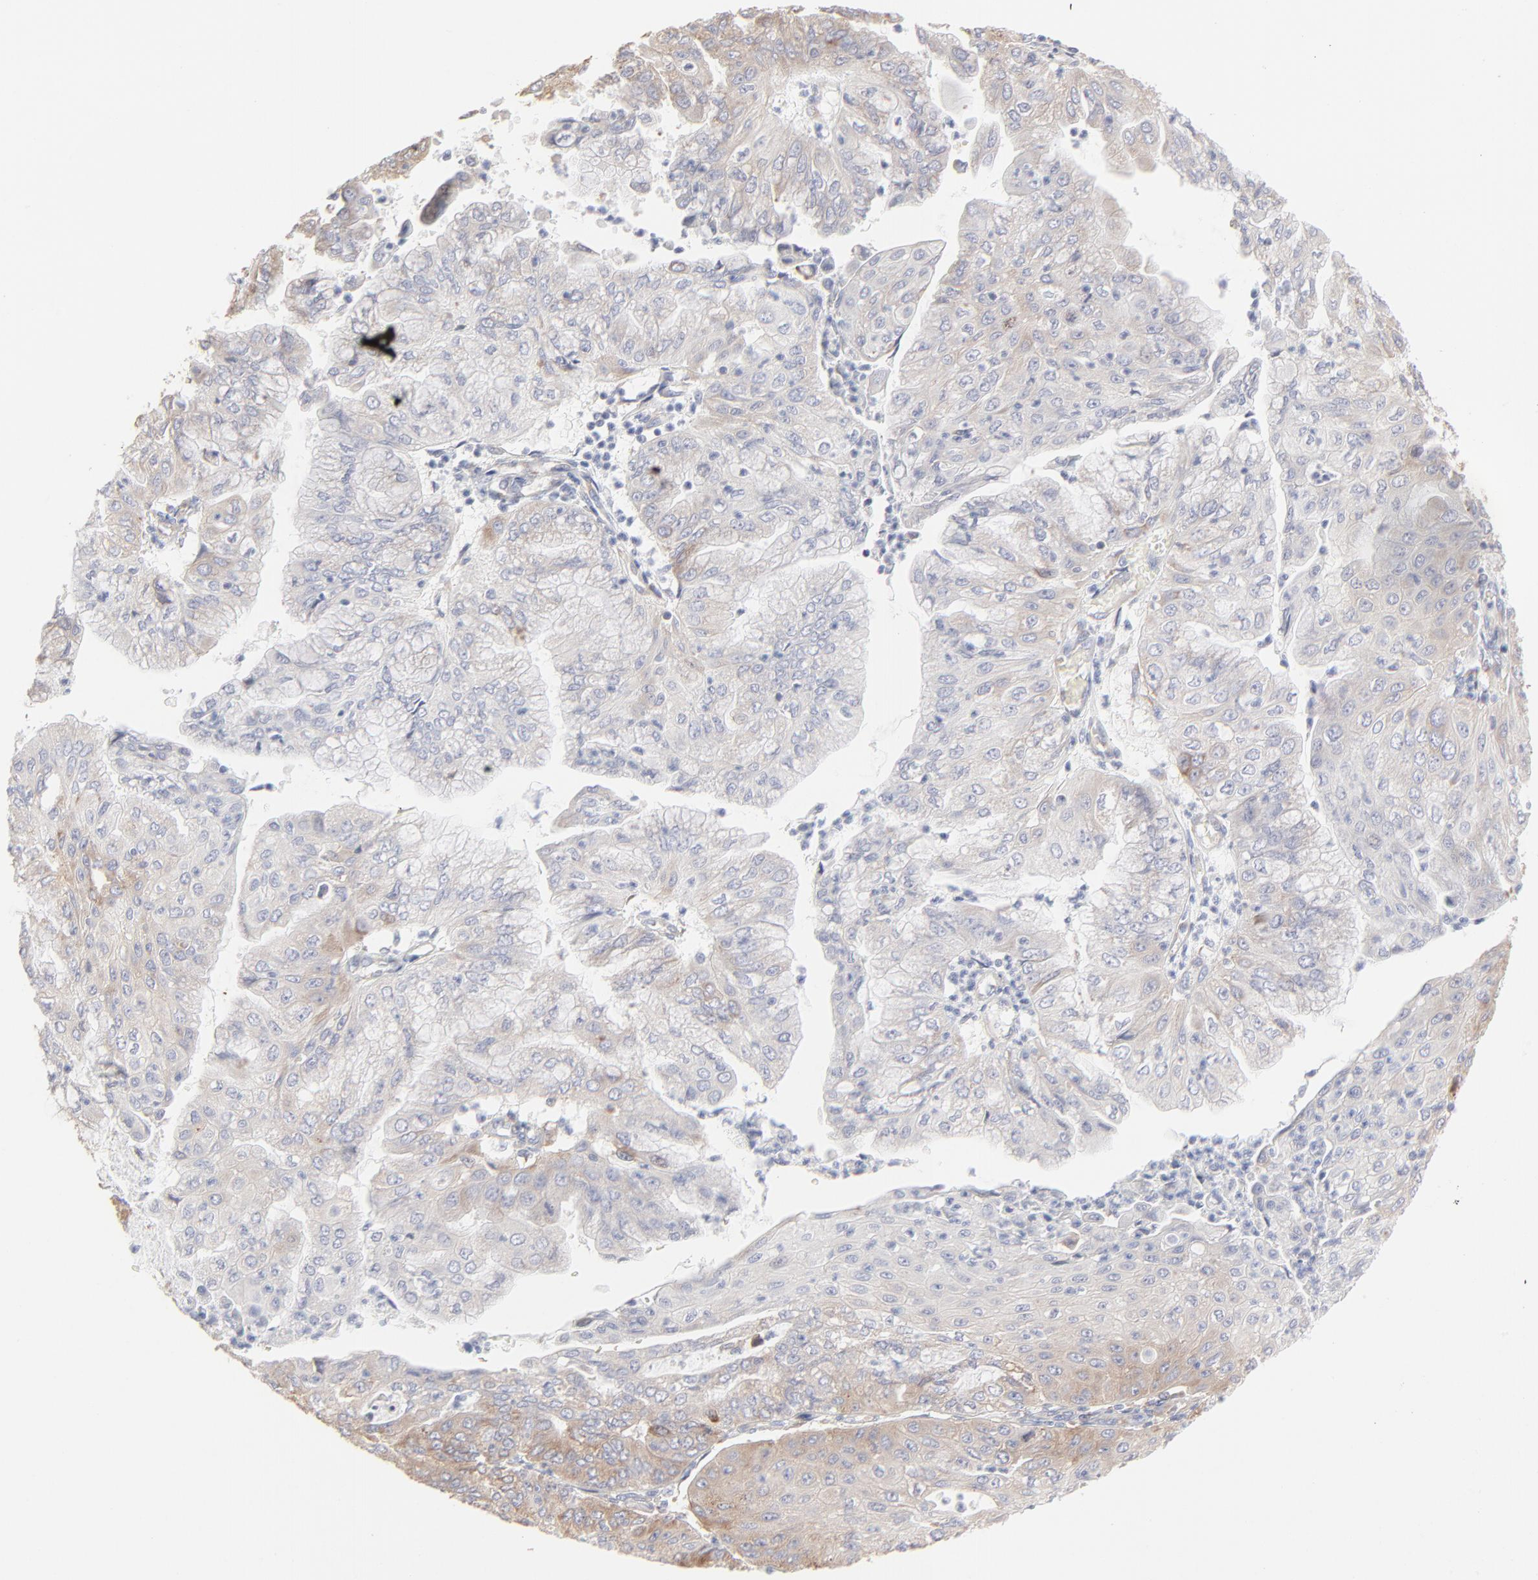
{"staining": {"intensity": "weak", "quantity": ">75%", "location": "cytoplasmic/membranous"}, "tissue": "endometrial cancer", "cell_type": "Tumor cells", "image_type": "cancer", "snomed": [{"axis": "morphology", "description": "Adenocarcinoma, NOS"}, {"axis": "topography", "description": "Endometrium"}], "caption": "Adenocarcinoma (endometrial) tissue demonstrates weak cytoplasmic/membranous staining in approximately >75% of tumor cells (DAB IHC with brightfield microscopy, high magnification).", "gene": "RPS21", "patient": {"sex": "female", "age": 79}}